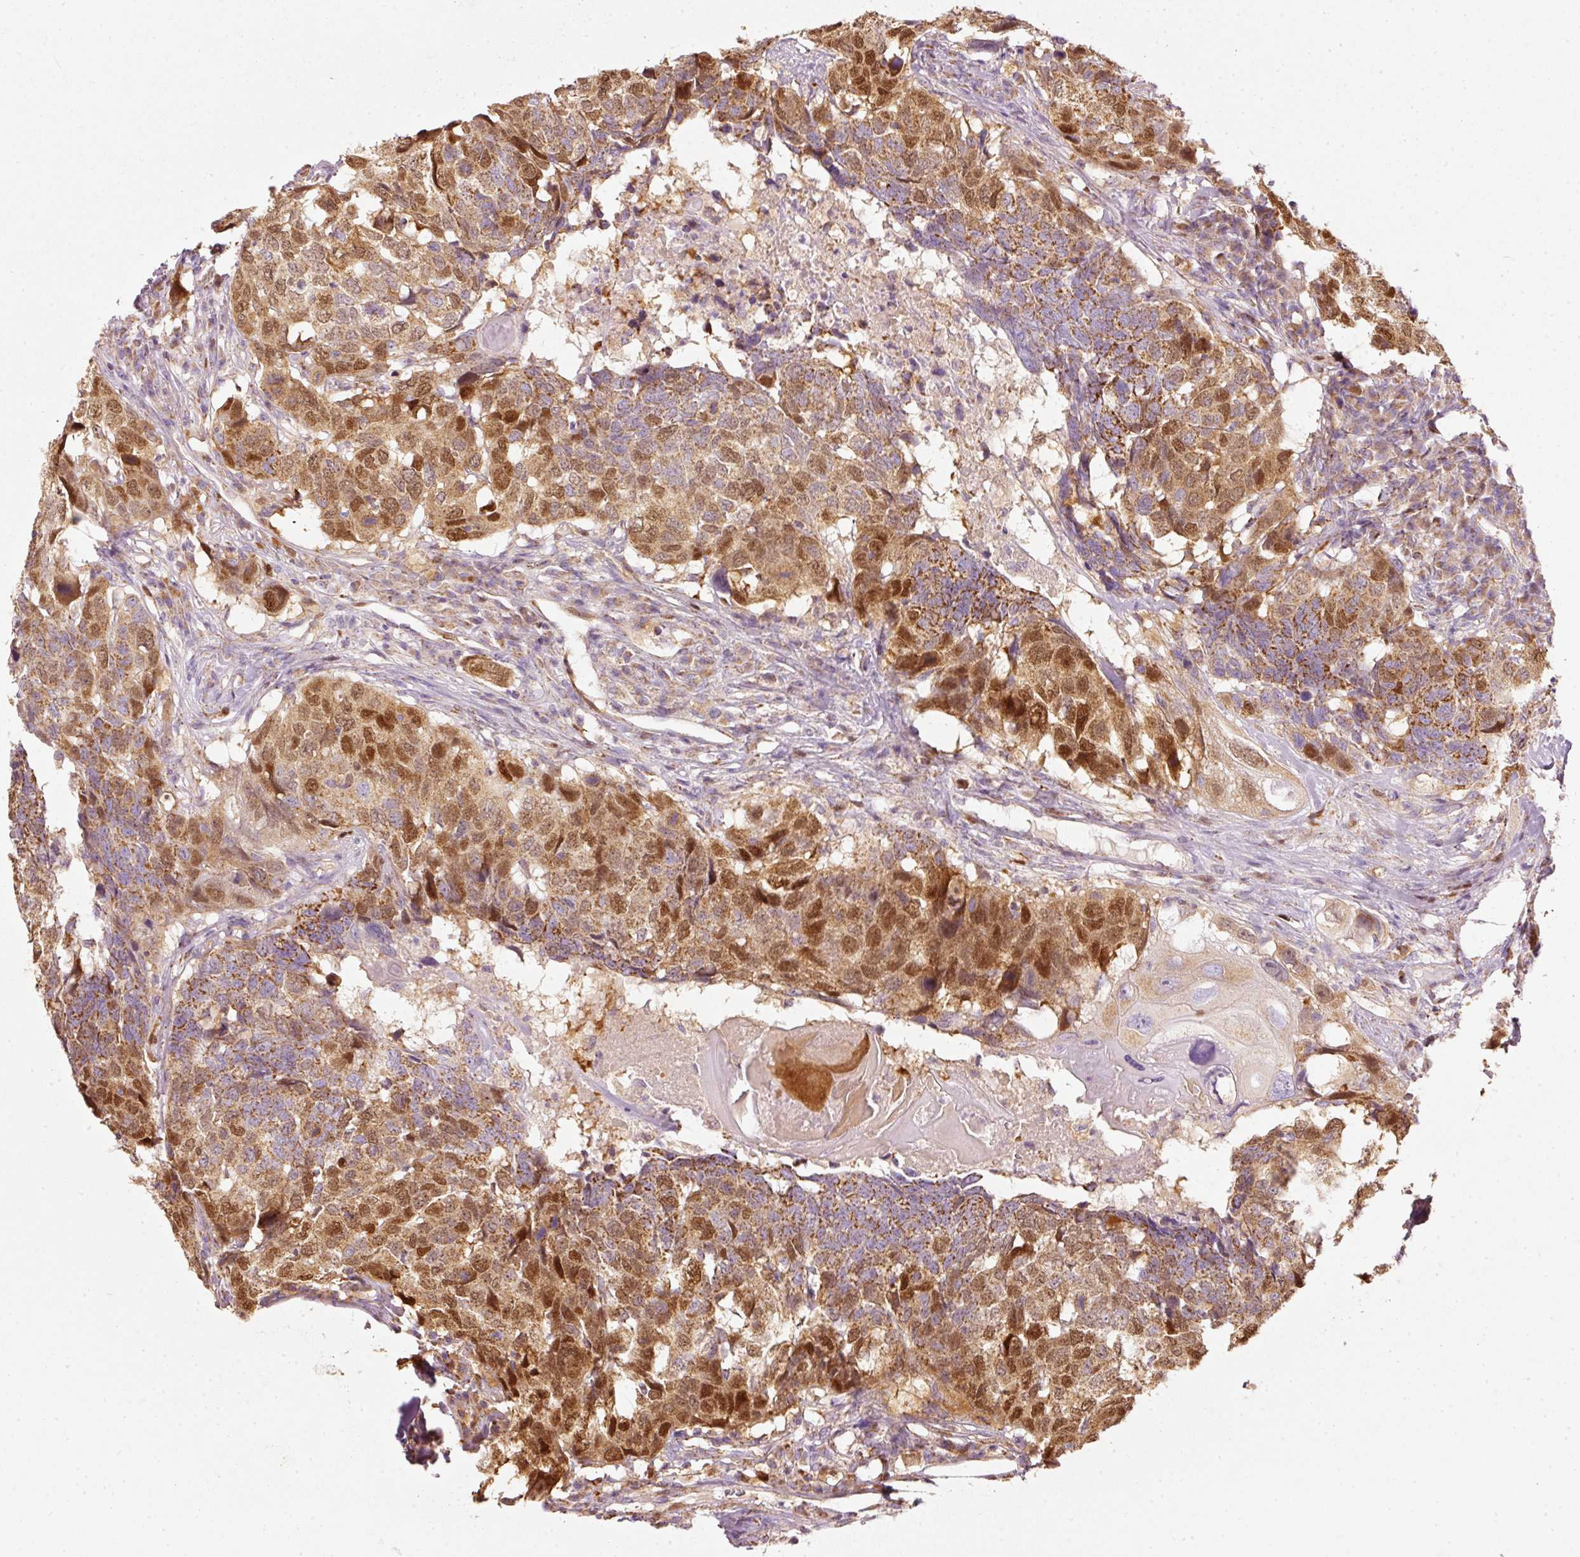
{"staining": {"intensity": "moderate", "quantity": ">75%", "location": "cytoplasmic/membranous,nuclear"}, "tissue": "head and neck cancer", "cell_type": "Tumor cells", "image_type": "cancer", "snomed": [{"axis": "morphology", "description": "Squamous cell carcinoma, NOS"}, {"axis": "topography", "description": "Head-Neck"}], "caption": "IHC histopathology image of neoplastic tissue: human head and neck squamous cell carcinoma stained using immunohistochemistry shows medium levels of moderate protein expression localized specifically in the cytoplasmic/membranous and nuclear of tumor cells, appearing as a cytoplasmic/membranous and nuclear brown color.", "gene": "DUT", "patient": {"sex": "male", "age": 66}}